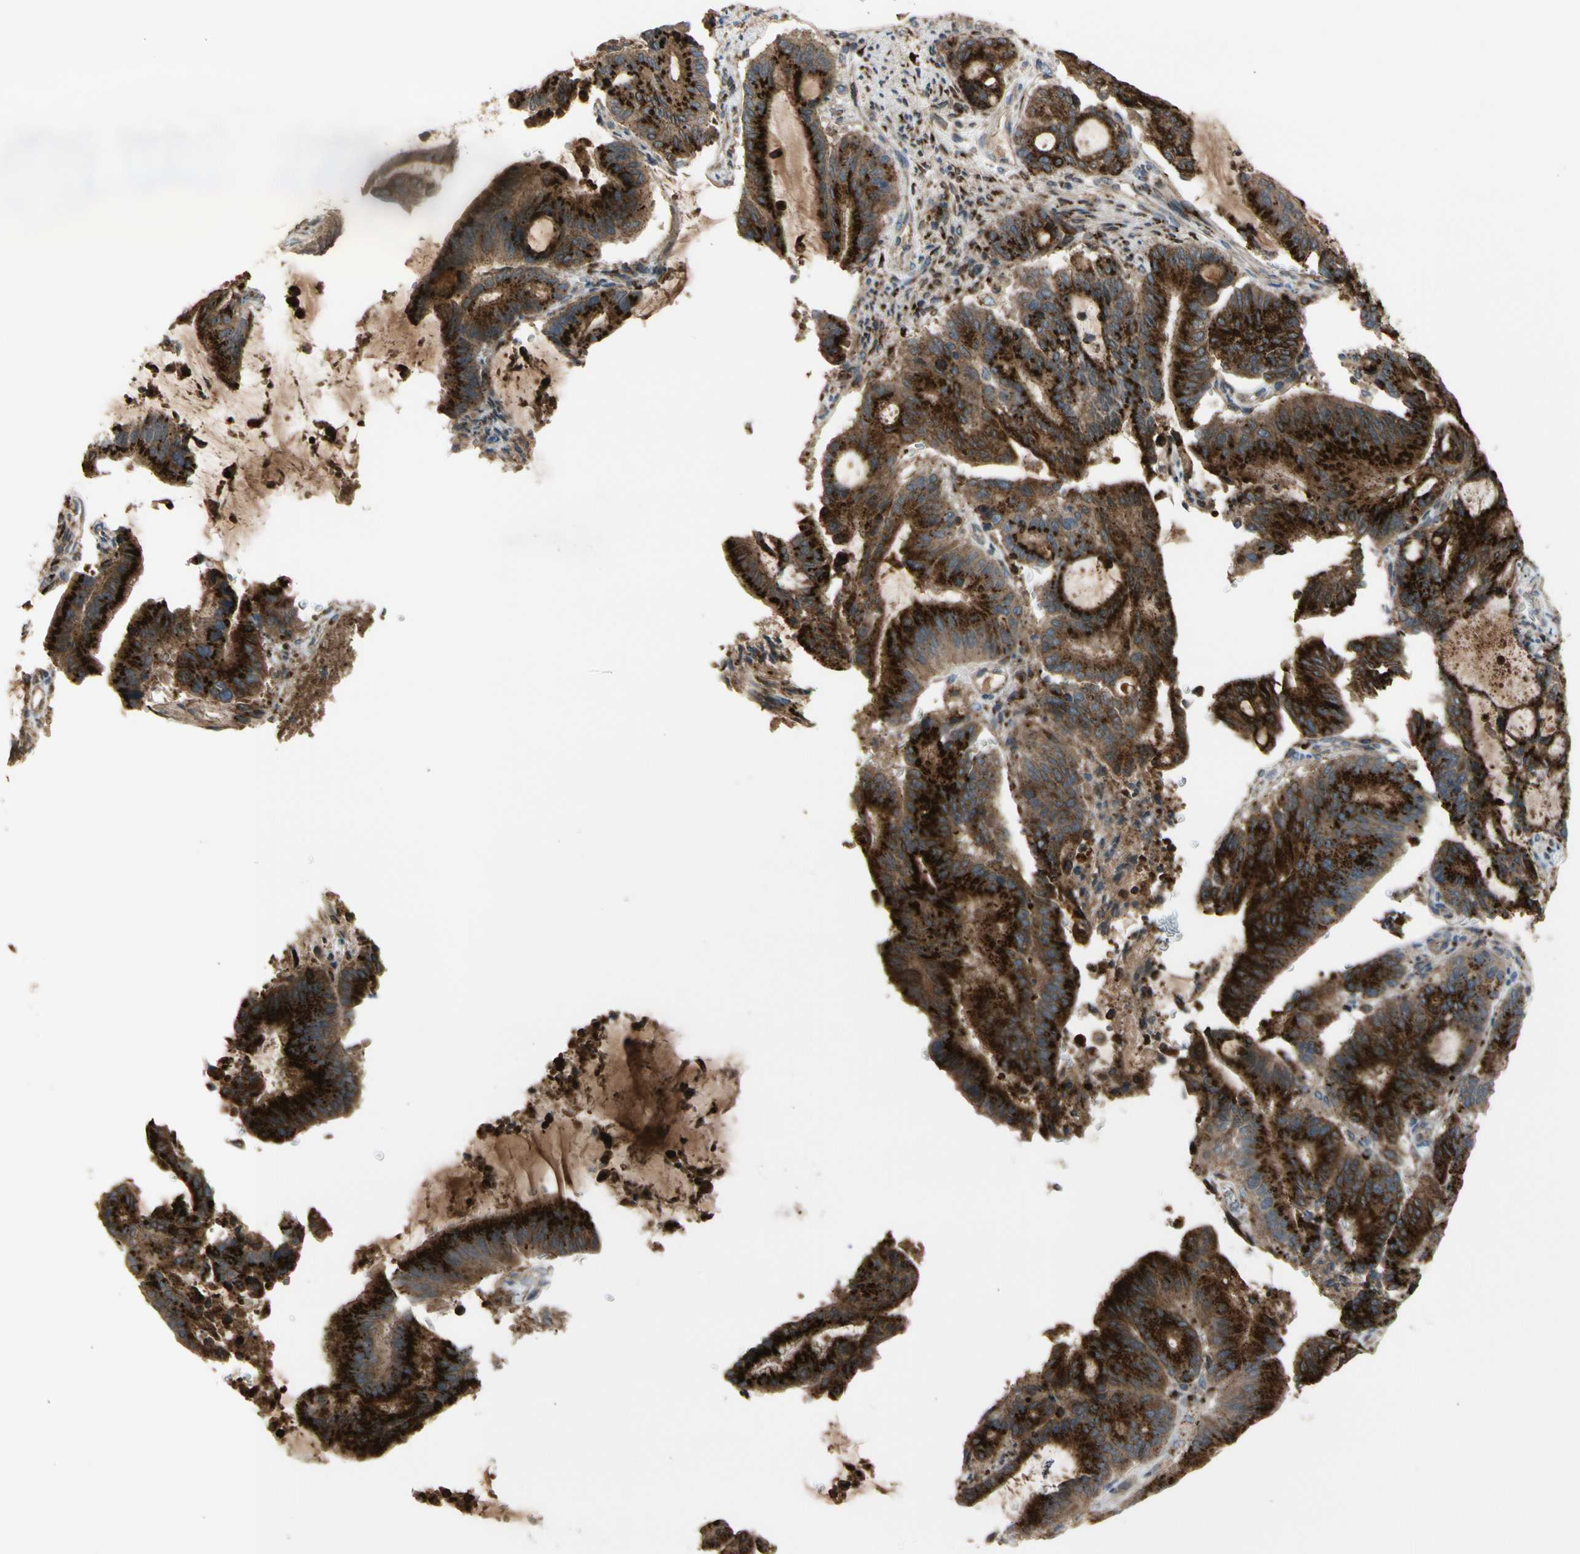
{"staining": {"intensity": "strong", "quantity": ">75%", "location": "cytoplasmic/membranous"}, "tissue": "liver cancer", "cell_type": "Tumor cells", "image_type": "cancer", "snomed": [{"axis": "morphology", "description": "Cholangiocarcinoma"}, {"axis": "topography", "description": "Liver"}], "caption": "About >75% of tumor cells in liver cancer exhibit strong cytoplasmic/membranous protein positivity as visualized by brown immunohistochemical staining.", "gene": "GALNT5", "patient": {"sex": "female", "age": 73}}